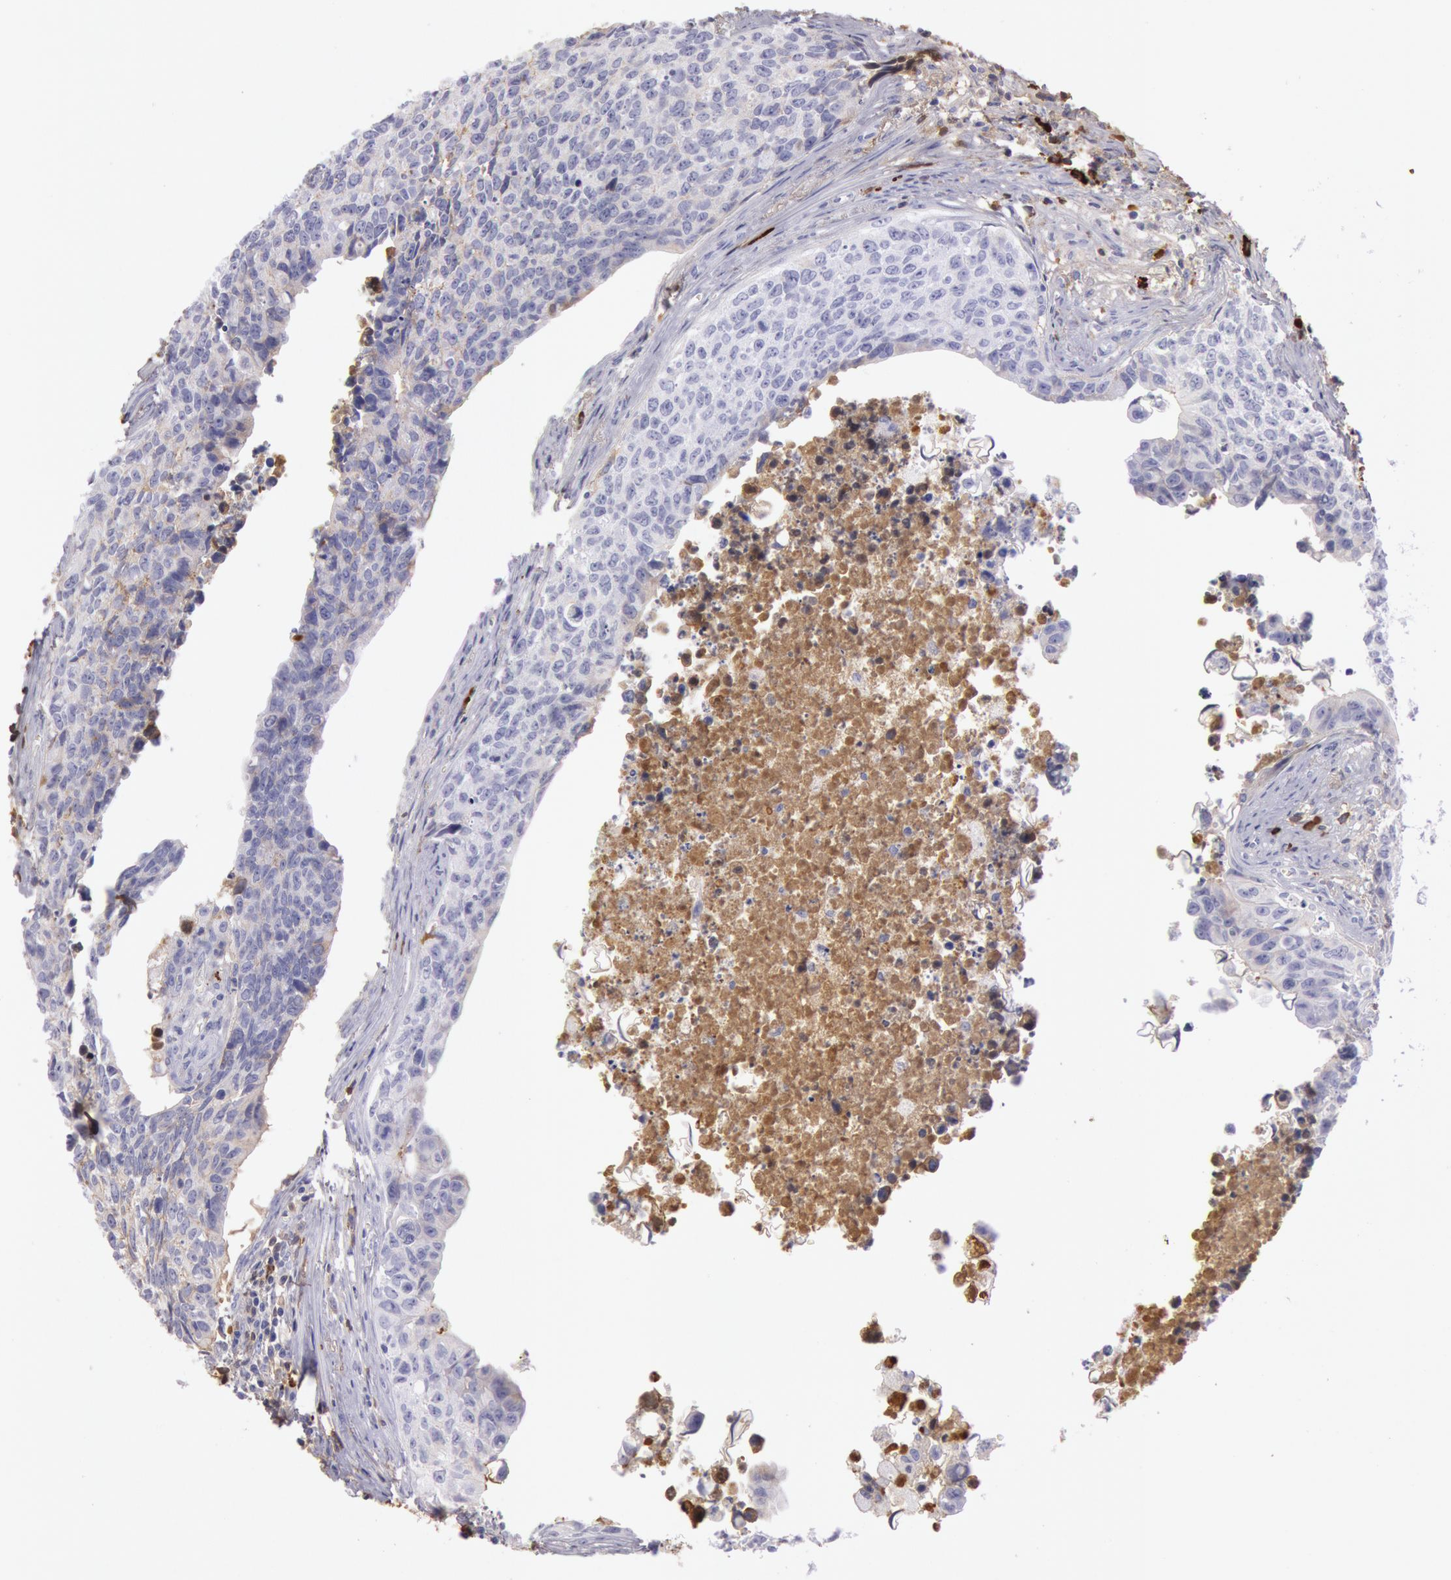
{"staining": {"intensity": "strong", "quantity": ">75%", "location": "cytoplasmic/membranous"}, "tissue": "urothelial cancer", "cell_type": "Tumor cells", "image_type": "cancer", "snomed": [{"axis": "morphology", "description": "Urothelial carcinoma, High grade"}, {"axis": "topography", "description": "Urinary bladder"}], "caption": "Urothelial cancer tissue demonstrates strong cytoplasmic/membranous positivity in about >75% of tumor cells Nuclei are stained in blue.", "gene": "IGHG1", "patient": {"sex": "male", "age": 81}}